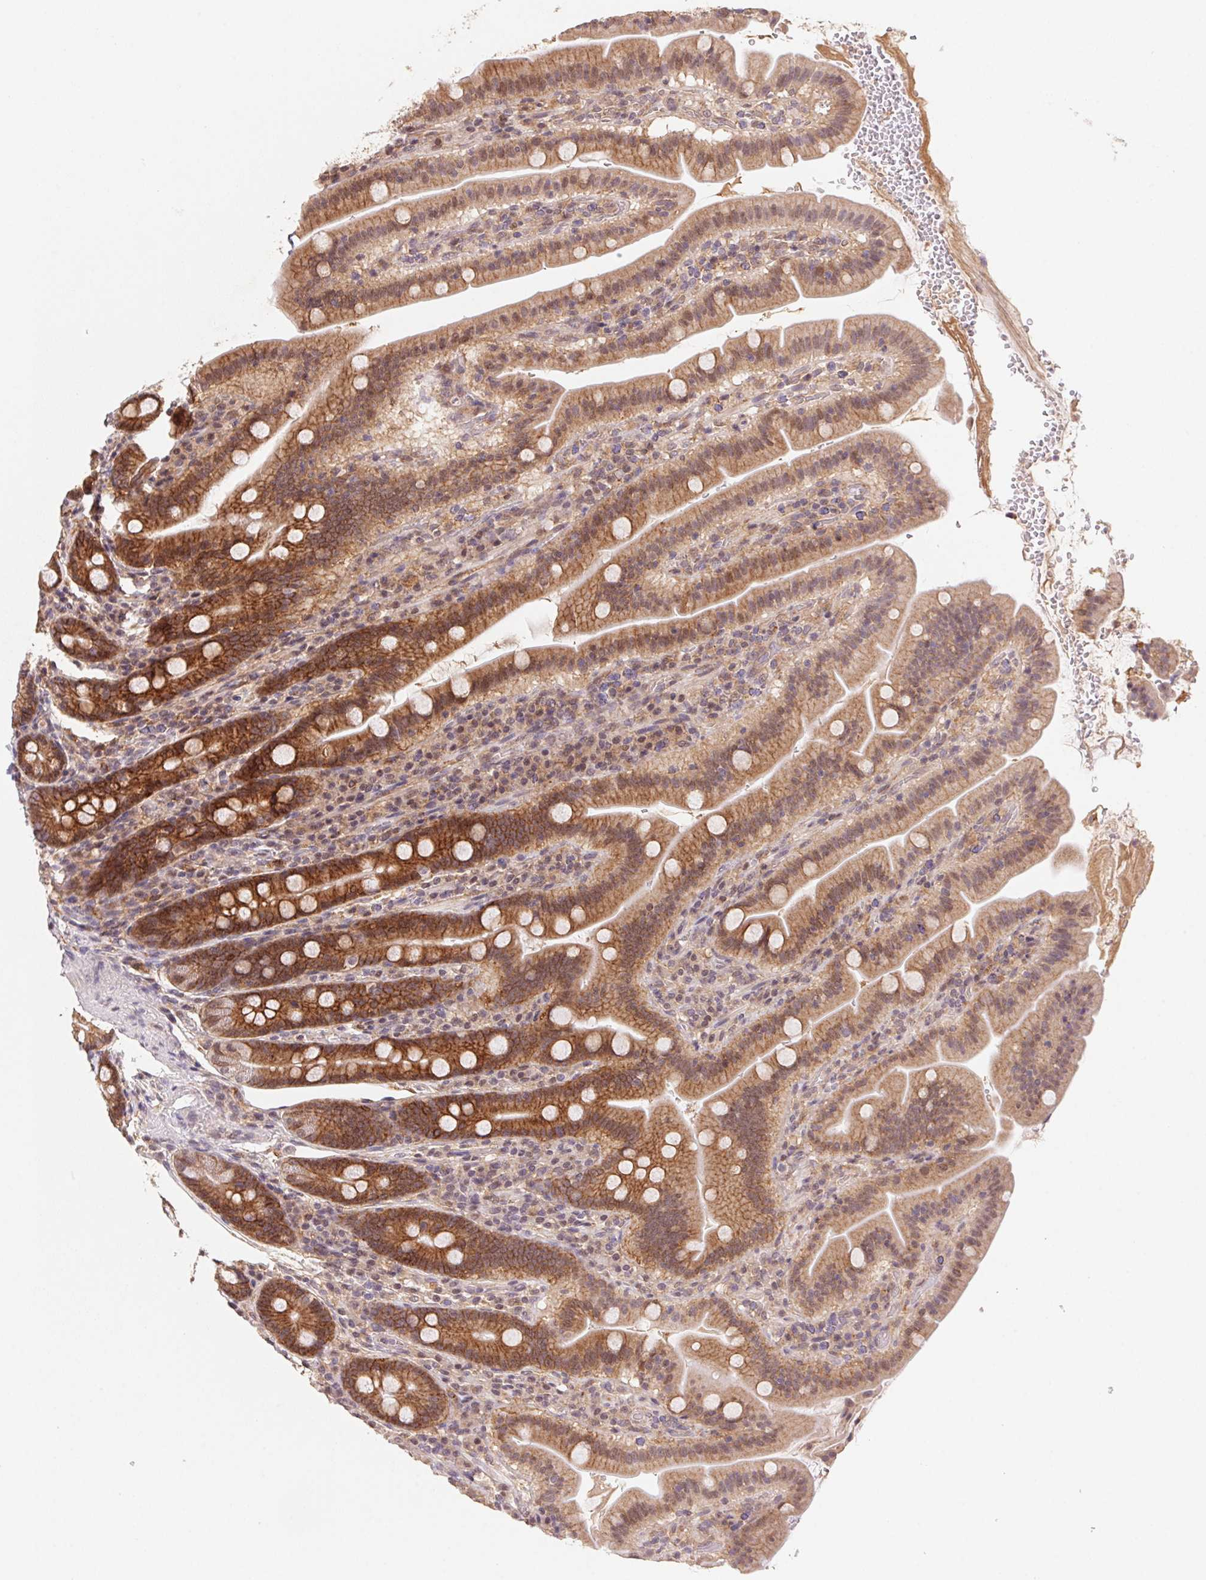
{"staining": {"intensity": "moderate", "quantity": ">75%", "location": "cytoplasmic/membranous"}, "tissue": "small intestine", "cell_type": "Glandular cells", "image_type": "normal", "snomed": [{"axis": "morphology", "description": "Normal tissue, NOS"}, {"axis": "topography", "description": "Small intestine"}], "caption": "This histopathology image exhibits benign small intestine stained with immunohistochemistry (IHC) to label a protein in brown. The cytoplasmic/membranous of glandular cells show moderate positivity for the protein. Nuclei are counter-stained blue.", "gene": "SLC52A2", "patient": {"sex": "male", "age": 26}}